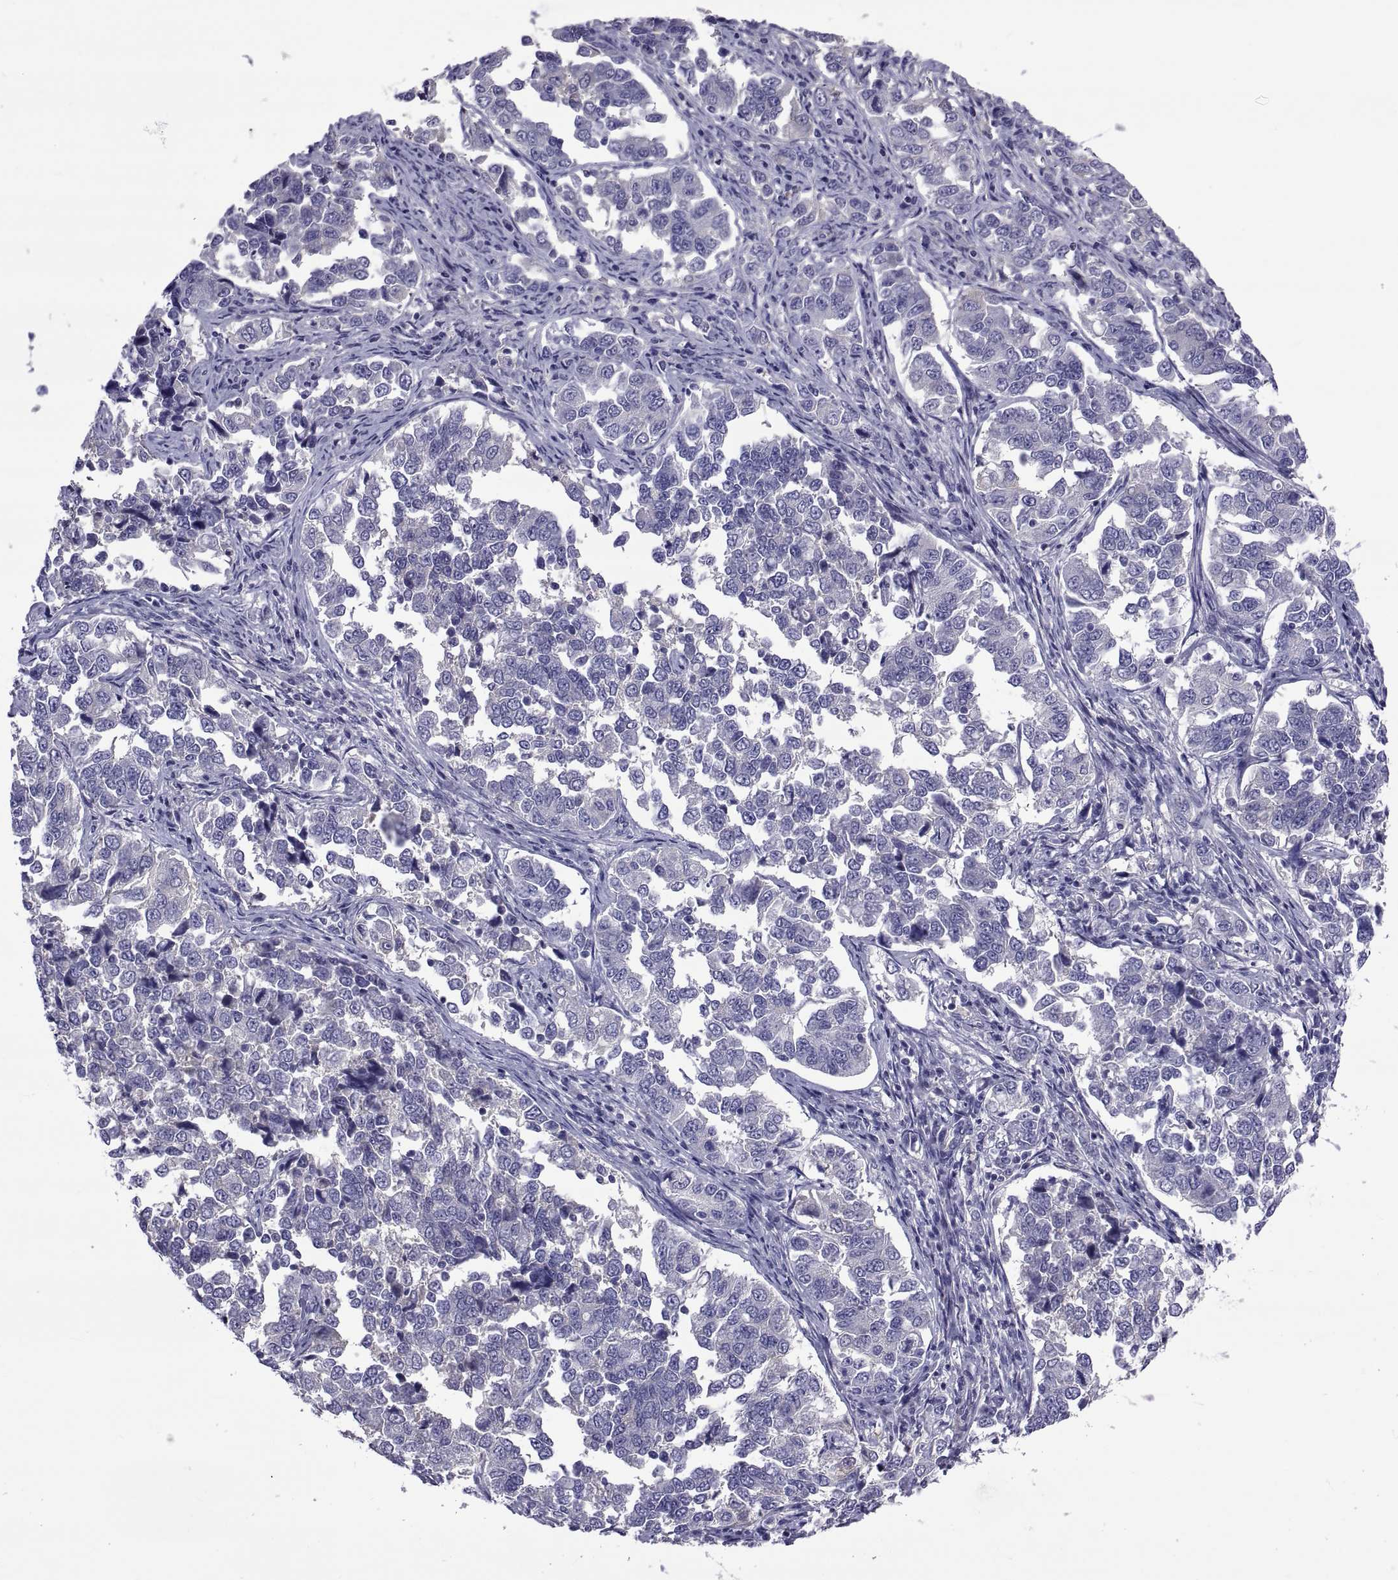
{"staining": {"intensity": "negative", "quantity": "none", "location": "none"}, "tissue": "endometrial cancer", "cell_type": "Tumor cells", "image_type": "cancer", "snomed": [{"axis": "morphology", "description": "Adenocarcinoma, NOS"}, {"axis": "topography", "description": "Endometrium"}], "caption": "Immunohistochemical staining of human endometrial cancer displays no significant positivity in tumor cells.", "gene": "TMC3", "patient": {"sex": "female", "age": 43}}